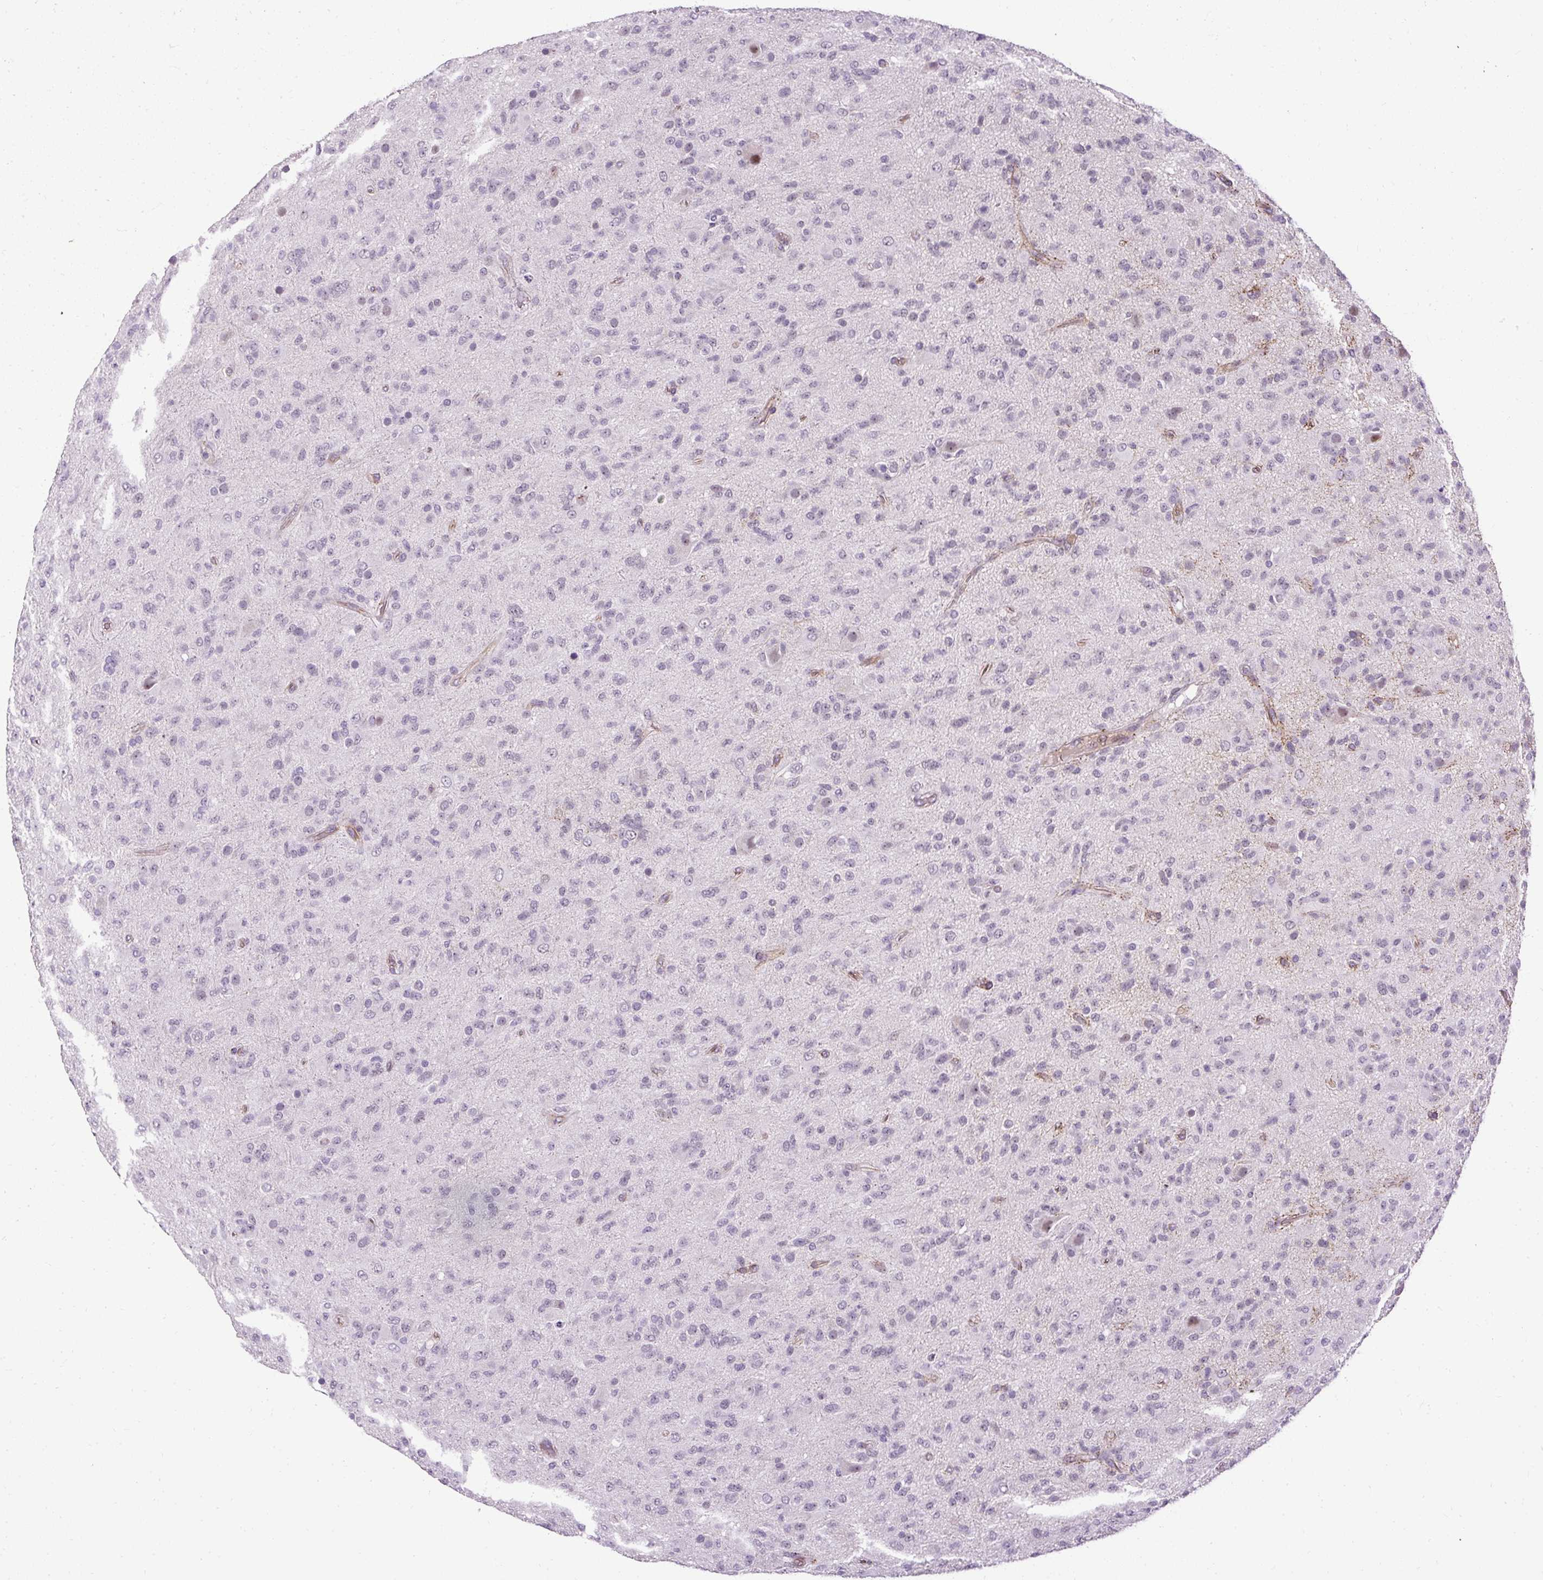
{"staining": {"intensity": "negative", "quantity": "none", "location": "none"}, "tissue": "glioma", "cell_type": "Tumor cells", "image_type": "cancer", "snomed": [{"axis": "morphology", "description": "Glioma, malignant, Low grade"}, {"axis": "topography", "description": "Brain"}], "caption": "IHC micrograph of malignant low-grade glioma stained for a protein (brown), which displays no expression in tumor cells. Brightfield microscopy of IHC stained with DAB (brown) and hematoxylin (blue), captured at high magnification.", "gene": "ARHGEF18", "patient": {"sex": "male", "age": 65}}